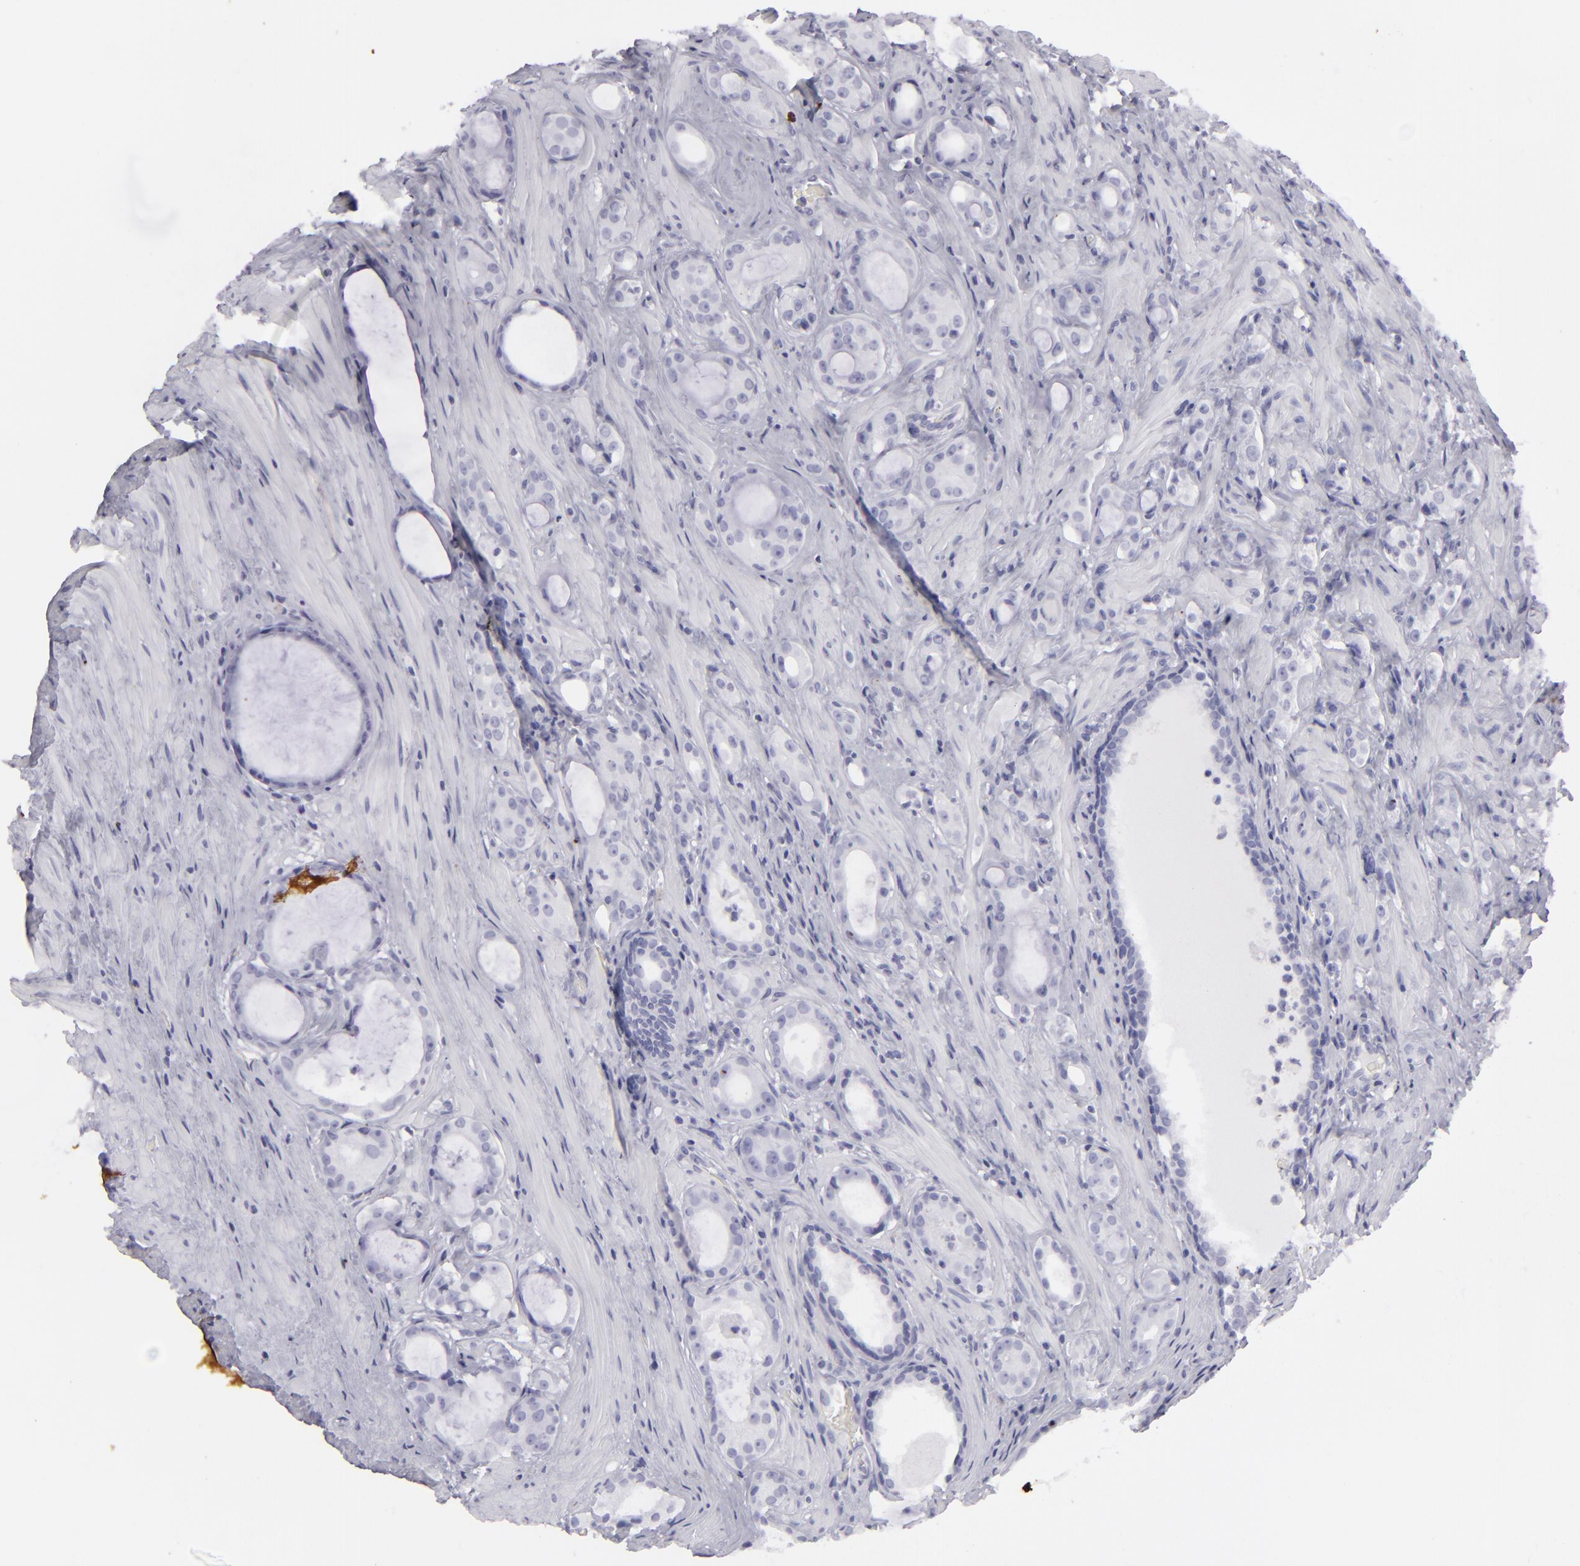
{"staining": {"intensity": "negative", "quantity": "none", "location": "none"}, "tissue": "prostate cancer", "cell_type": "Tumor cells", "image_type": "cancer", "snomed": [{"axis": "morphology", "description": "Adenocarcinoma, Medium grade"}, {"axis": "topography", "description": "Prostate"}], "caption": "An image of human prostate cancer is negative for staining in tumor cells. (DAB IHC with hematoxylin counter stain).", "gene": "KRT1", "patient": {"sex": "male", "age": 73}}